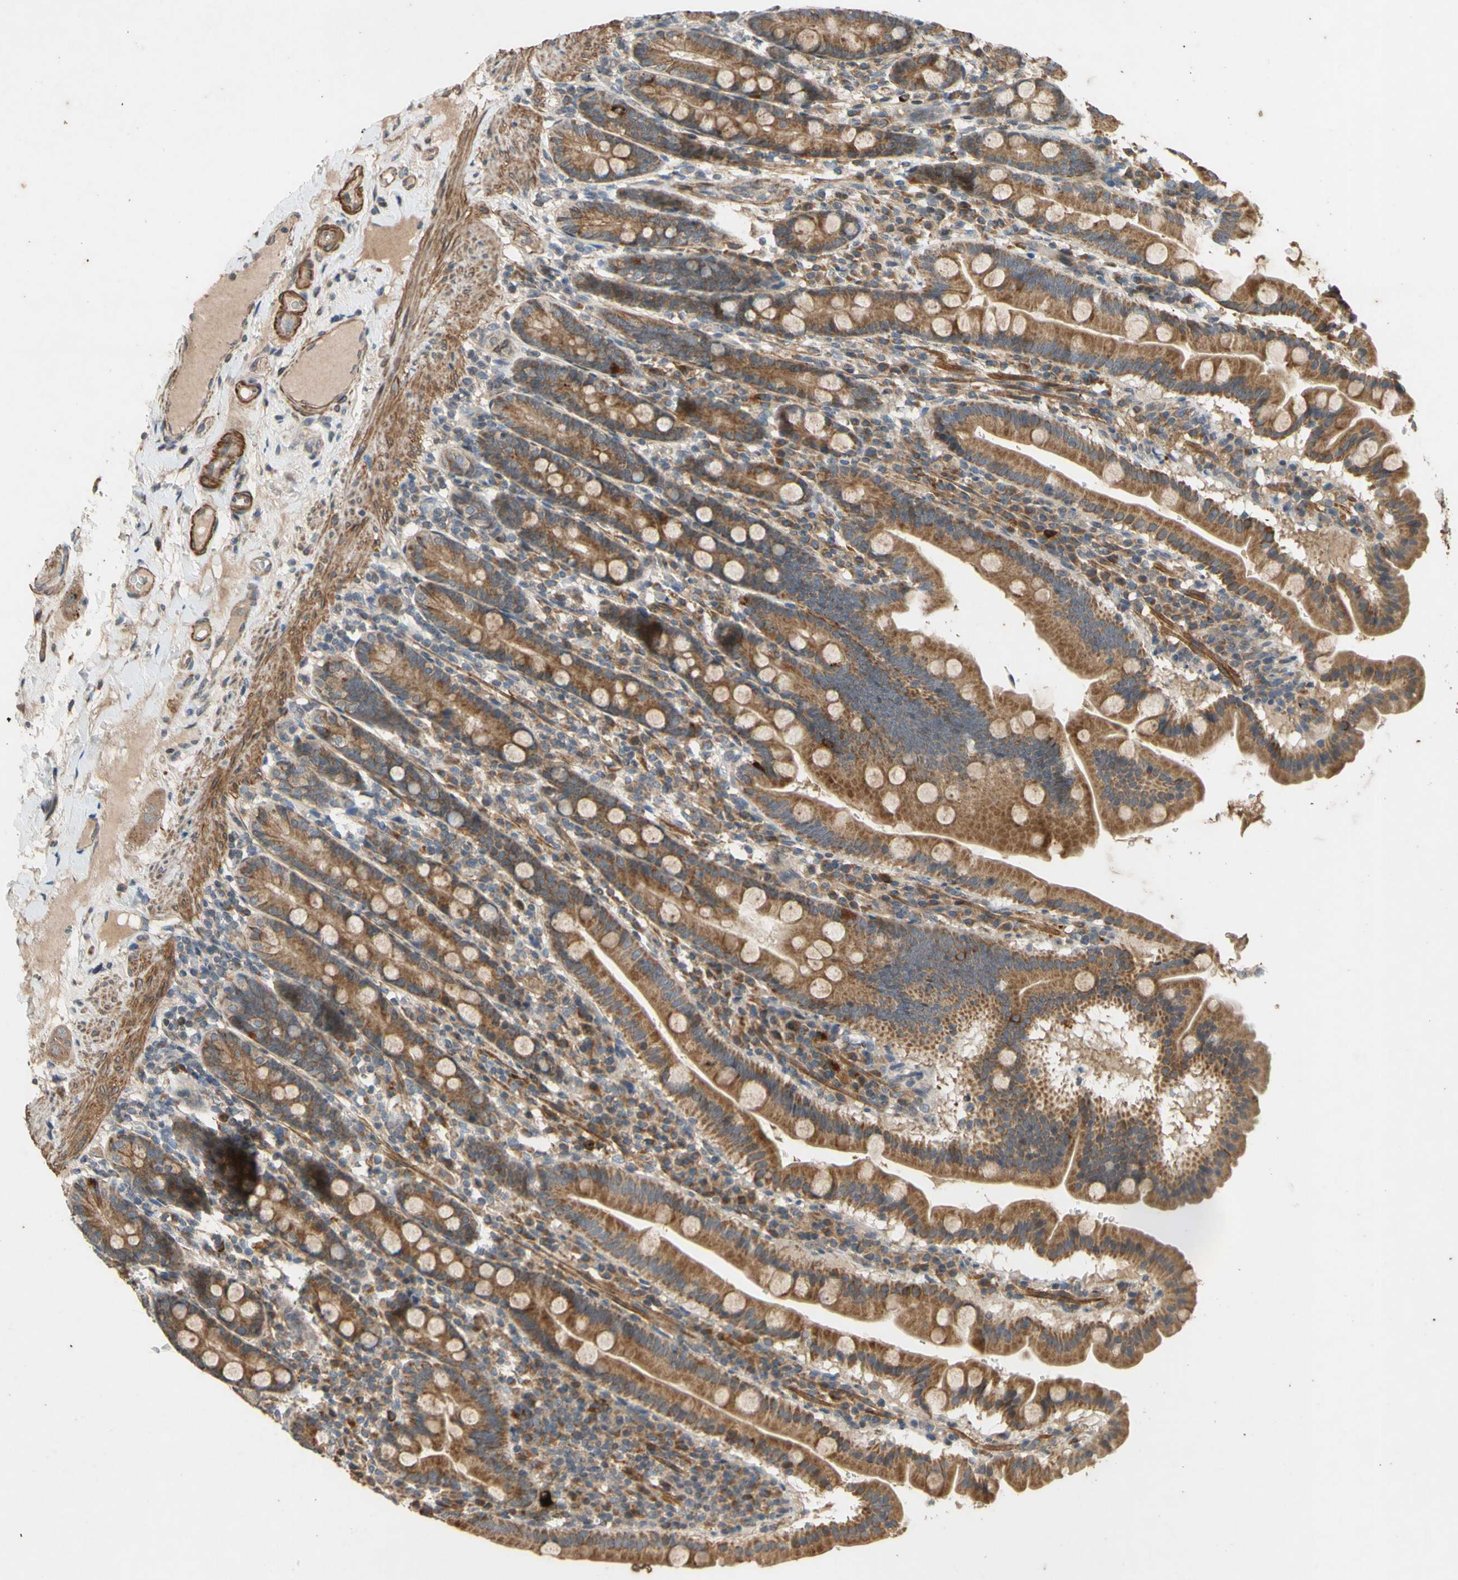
{"staining": {"intensity": "moderate", "quantity": ">75%", "location": "cytoplasmic/membranous"}, "tissue": "duodenum", "cell_type": "Glandular cells", "image_type": "normal", "snomed": [{"axis": "morphology", "description": "Normal tissue, NOS"}, {"axis": "topography", "description": "Duodenum"}], "caption": "Protein expression analysis of unremarkable human duodenum reveals moderate cytoplasmic/membranous positivity in approximately >75% of glandular cells. (brown staining indicates protein expression, while blue staining denotes nuclei).", "gene": "PARD6A", "patient": {"sex": "male", "age": 50}}